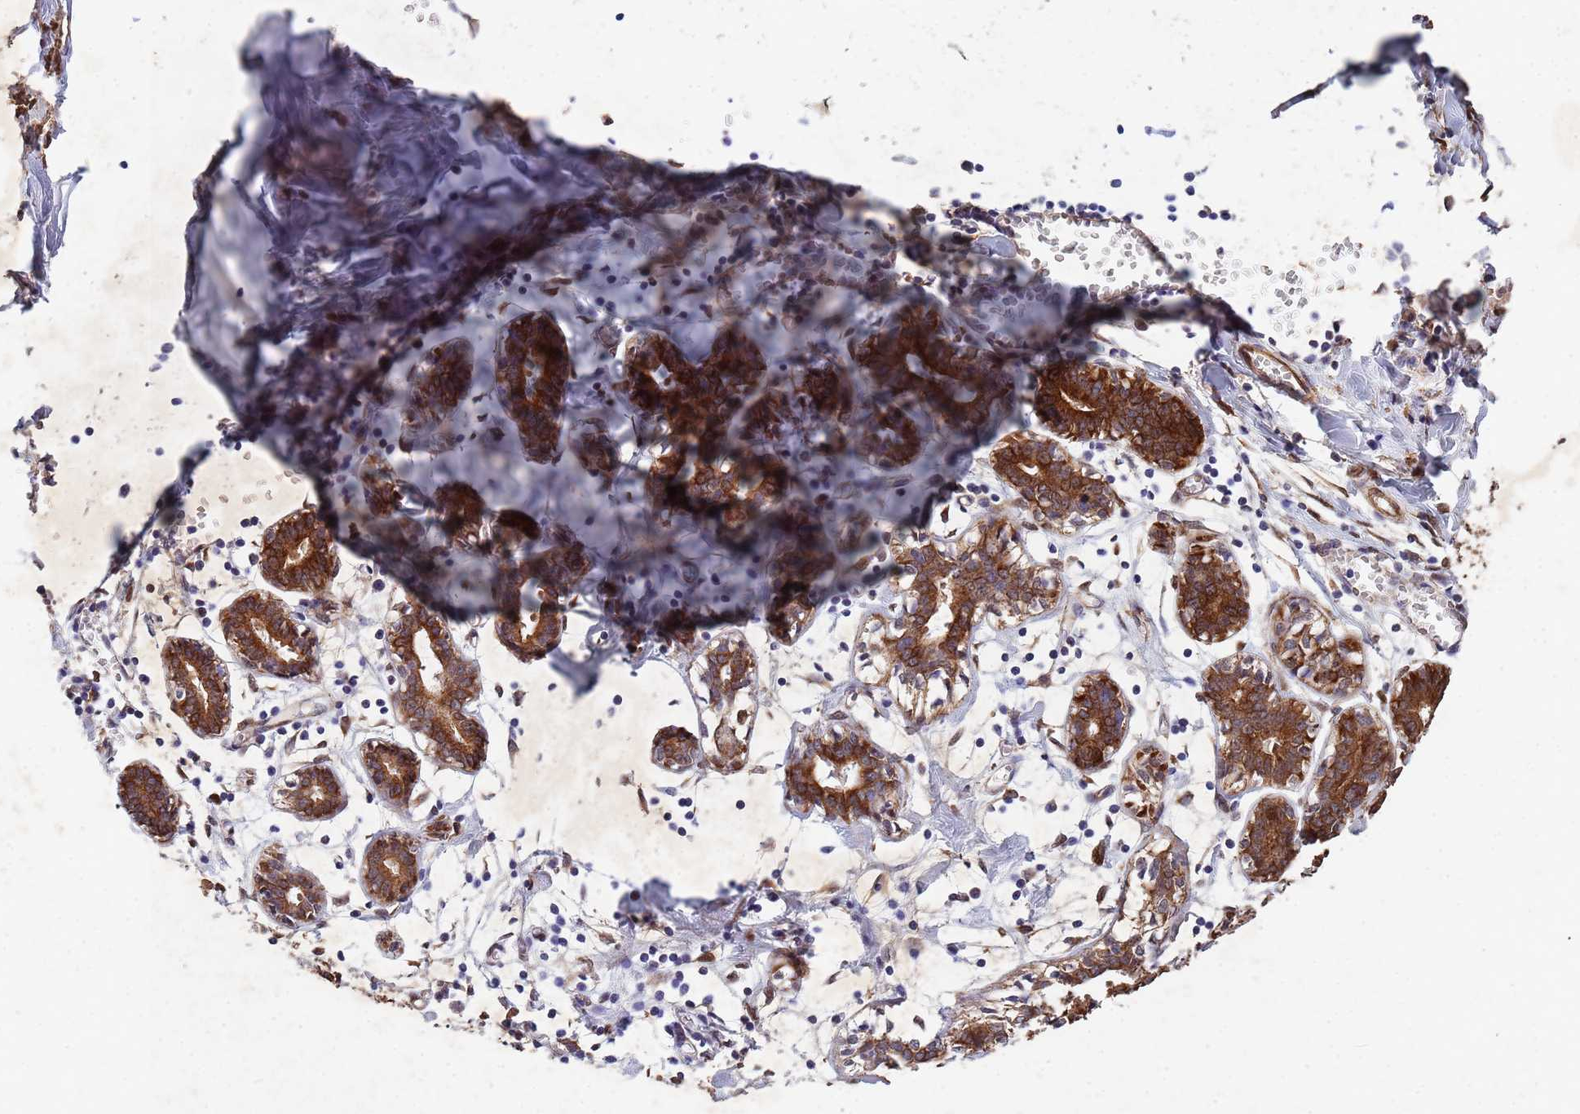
{"staining": {"intensity": "negative", "quantity": "none", "location": "none"}, "tissue": "breast", "cell_type": "Adipocytes", "image_type": "normal", "snomed": [{"axis": "morphology", "description": "Normal tissue, NOS"}, {"axis": "topography", "description": "Breast"}], "caption": "This is a histopathology image of immunohistochemistry (IHC) staining of unremarkable breast, which shows no positivity in adipocytes.", "gene": "TRIP6", "patient": {"sex": "female", "age": 27}}